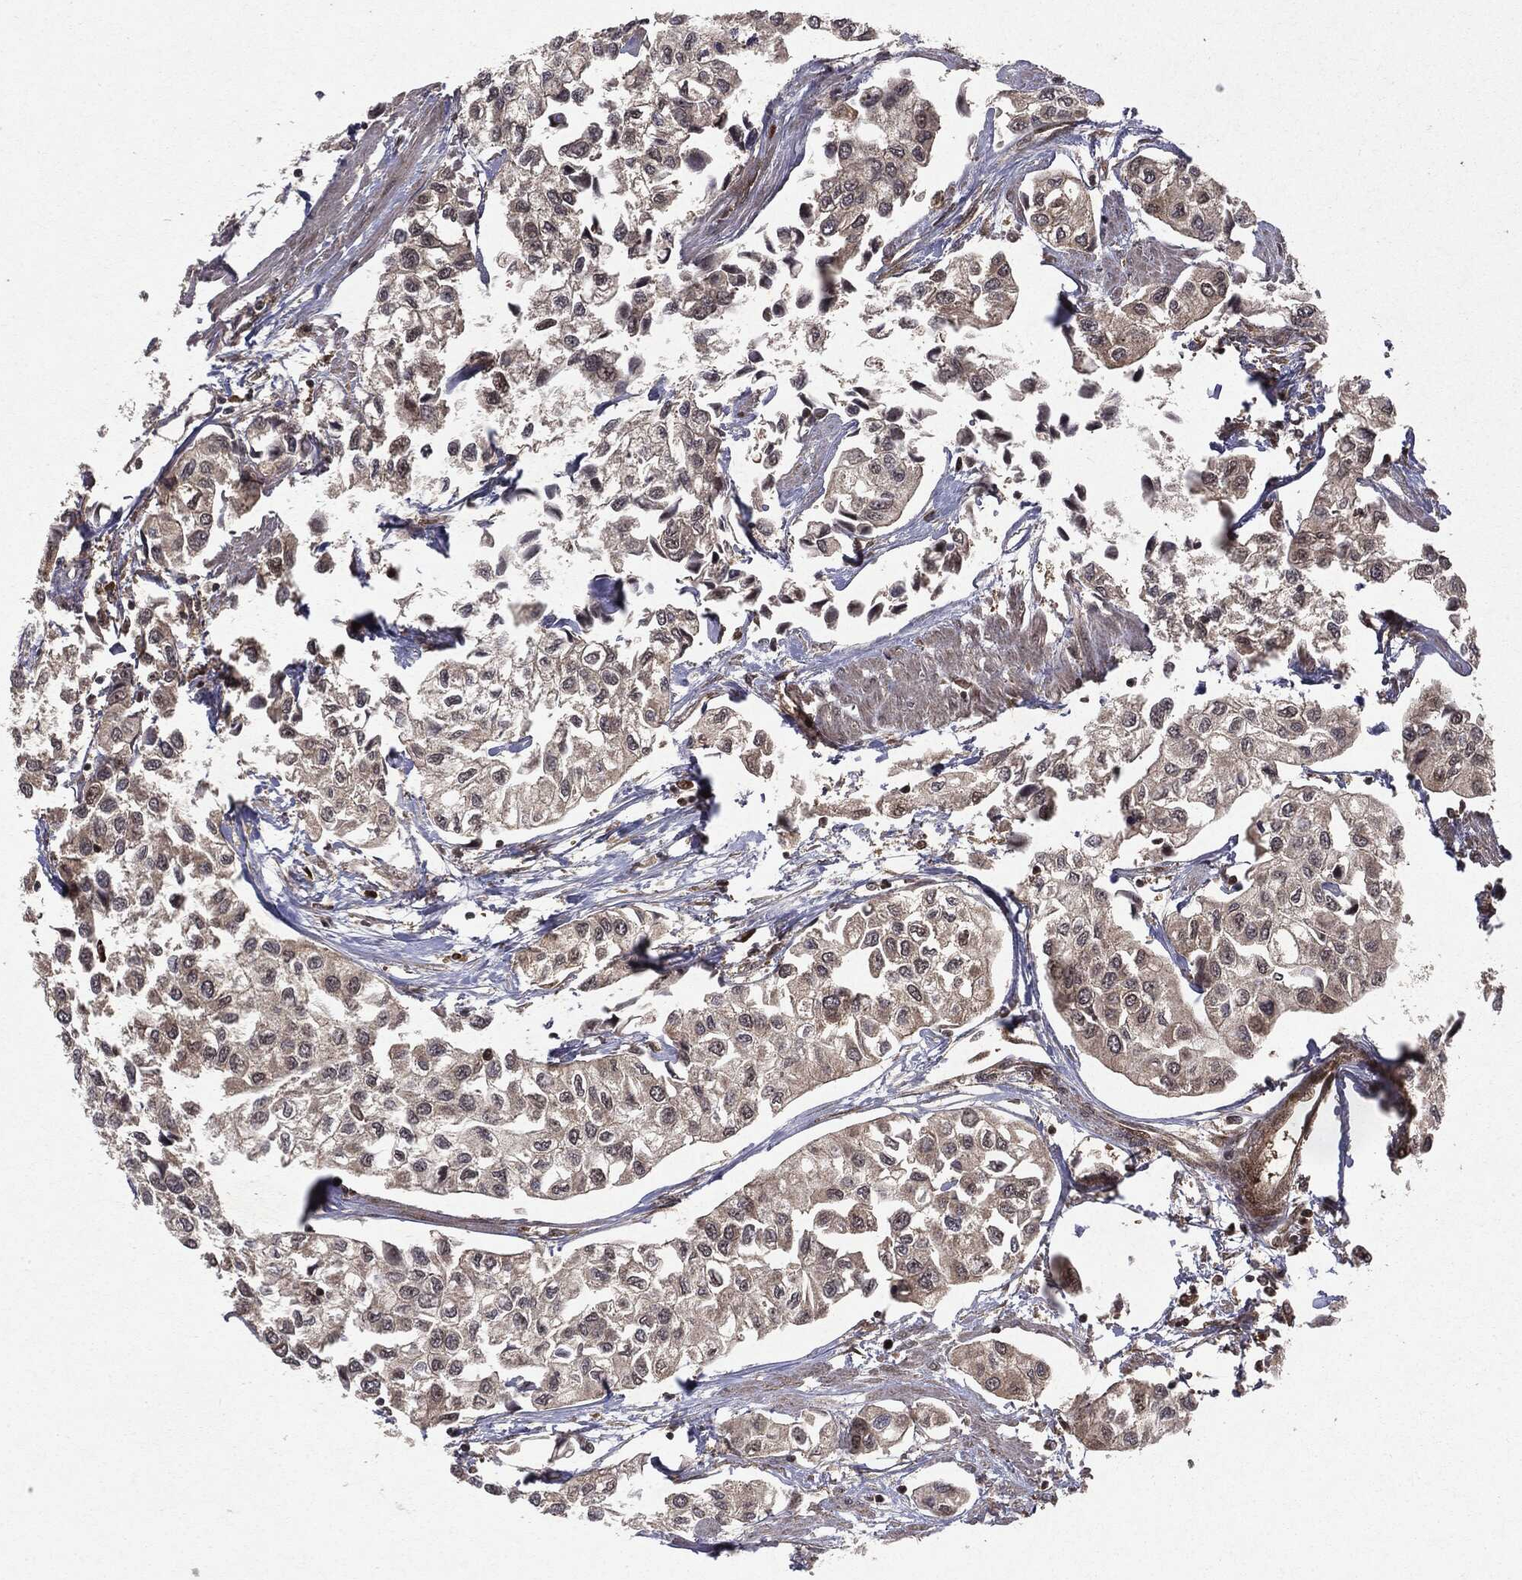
{"staining": {"intensity": "negative", "quantity": "none", "location": "none"}, "tissue": "urothelial cancer", "cell_type": "Tumor cells", "image_type": "cancer", "snomed": [{"axis": "morphology", "description": "Urothelial carcinoma, High grade"}, {"axis": "topography", "description": "Urinary bladder"}], "caption": "Immunohistochemistry (IHC) image of neoplastic tissue: urothelial cancer stained with DAB (3,3'-diaminobenzidine) shows no significant protein staining in tumor cells.", "gene": "OTUB1", "patient": {"sex": "male", "age": 73}}